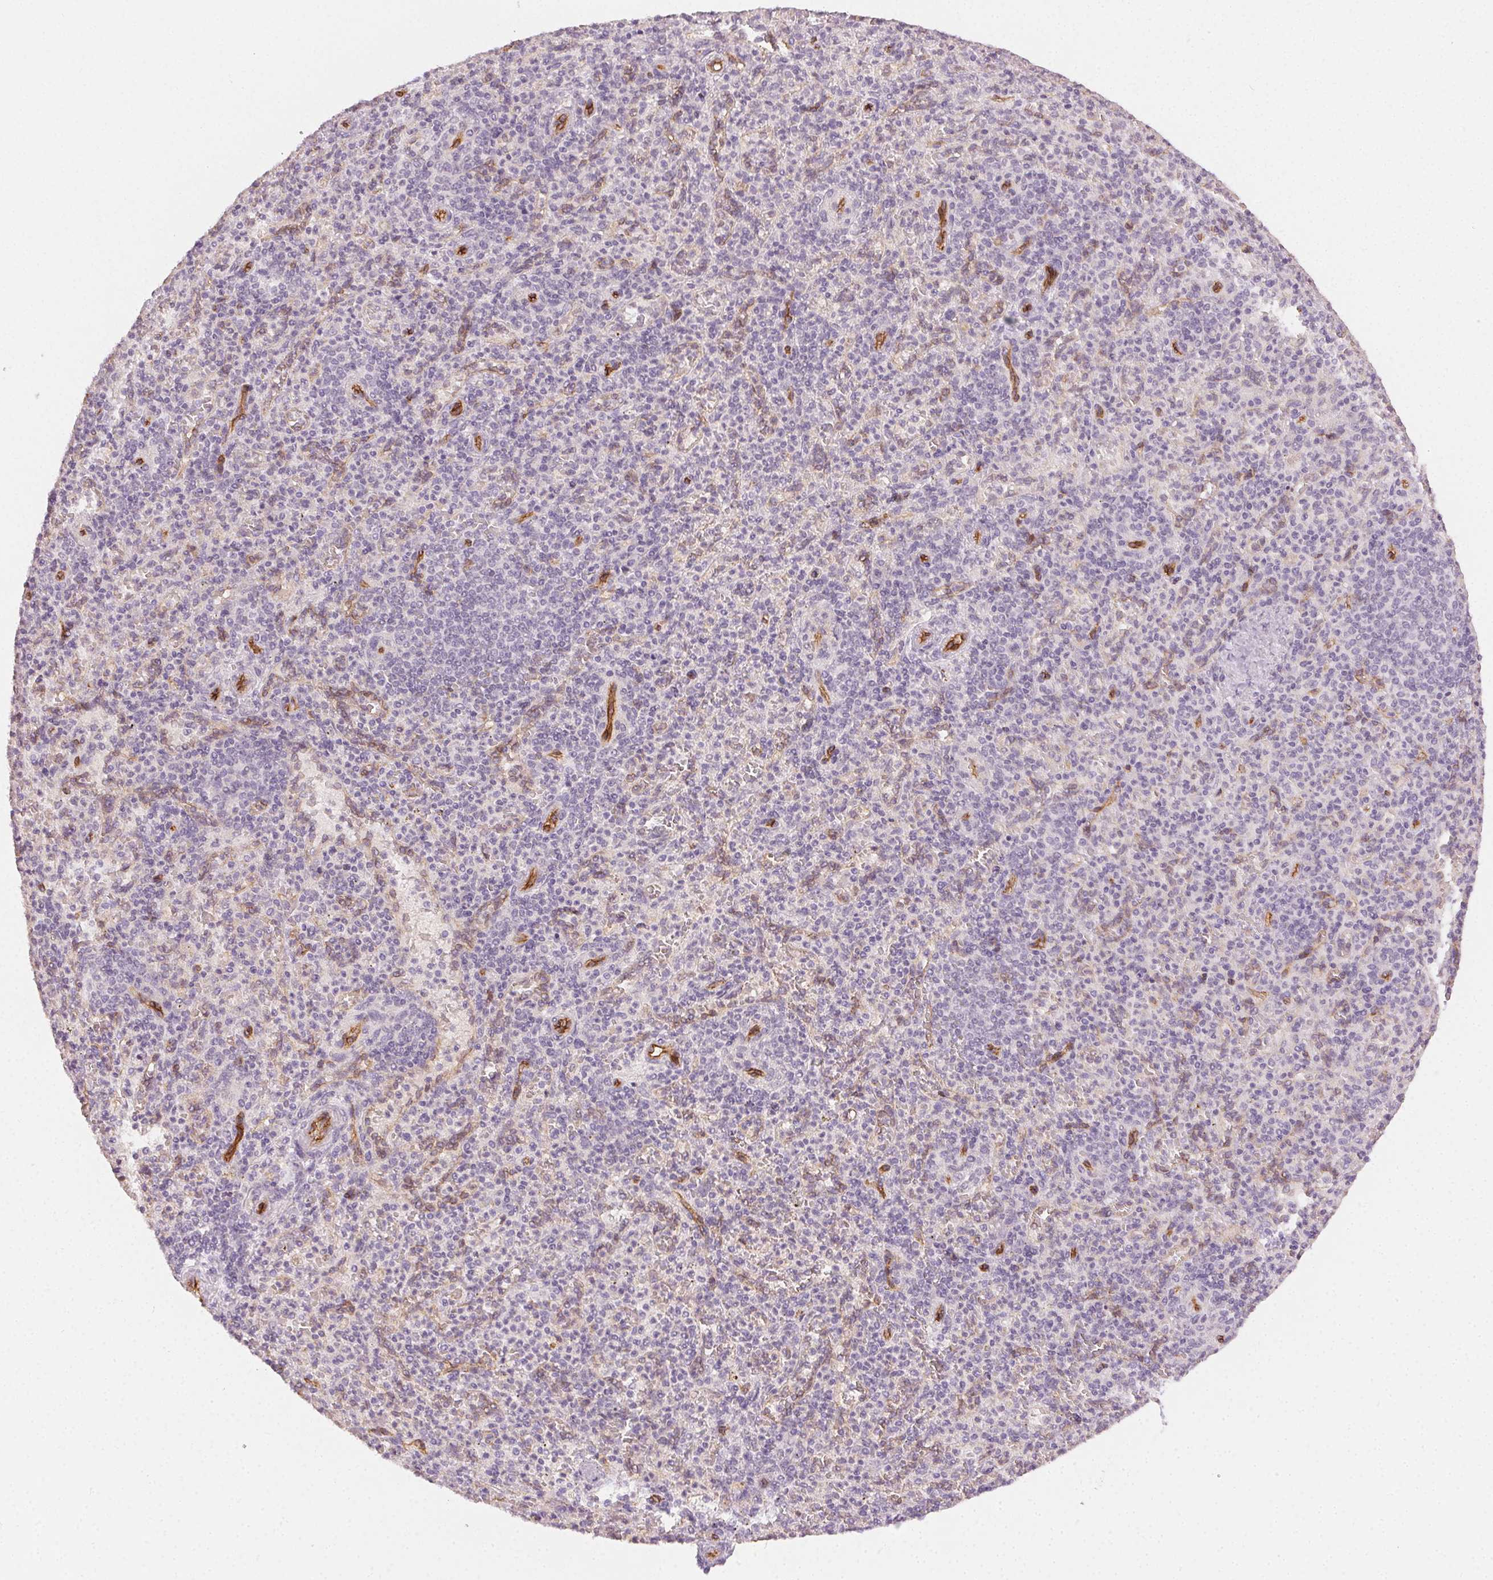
{"staining": {"intensity": "negative", "quantity": "none", "location": "none"}, "tissue": "spleen", "cell_type": "Cells in red pulp", "image_type": "normal", "snomed": [{"axis": "morphology", "description": "Normal tissue, NOS"}, {"axis": "topography", "description": "Spleen"}], "caption": "Immunohistochemistry of normal spleen shows no staining in cells in red pulp.", "gene": "PODXL", "patient": {"sex": "female", "age": 74}}